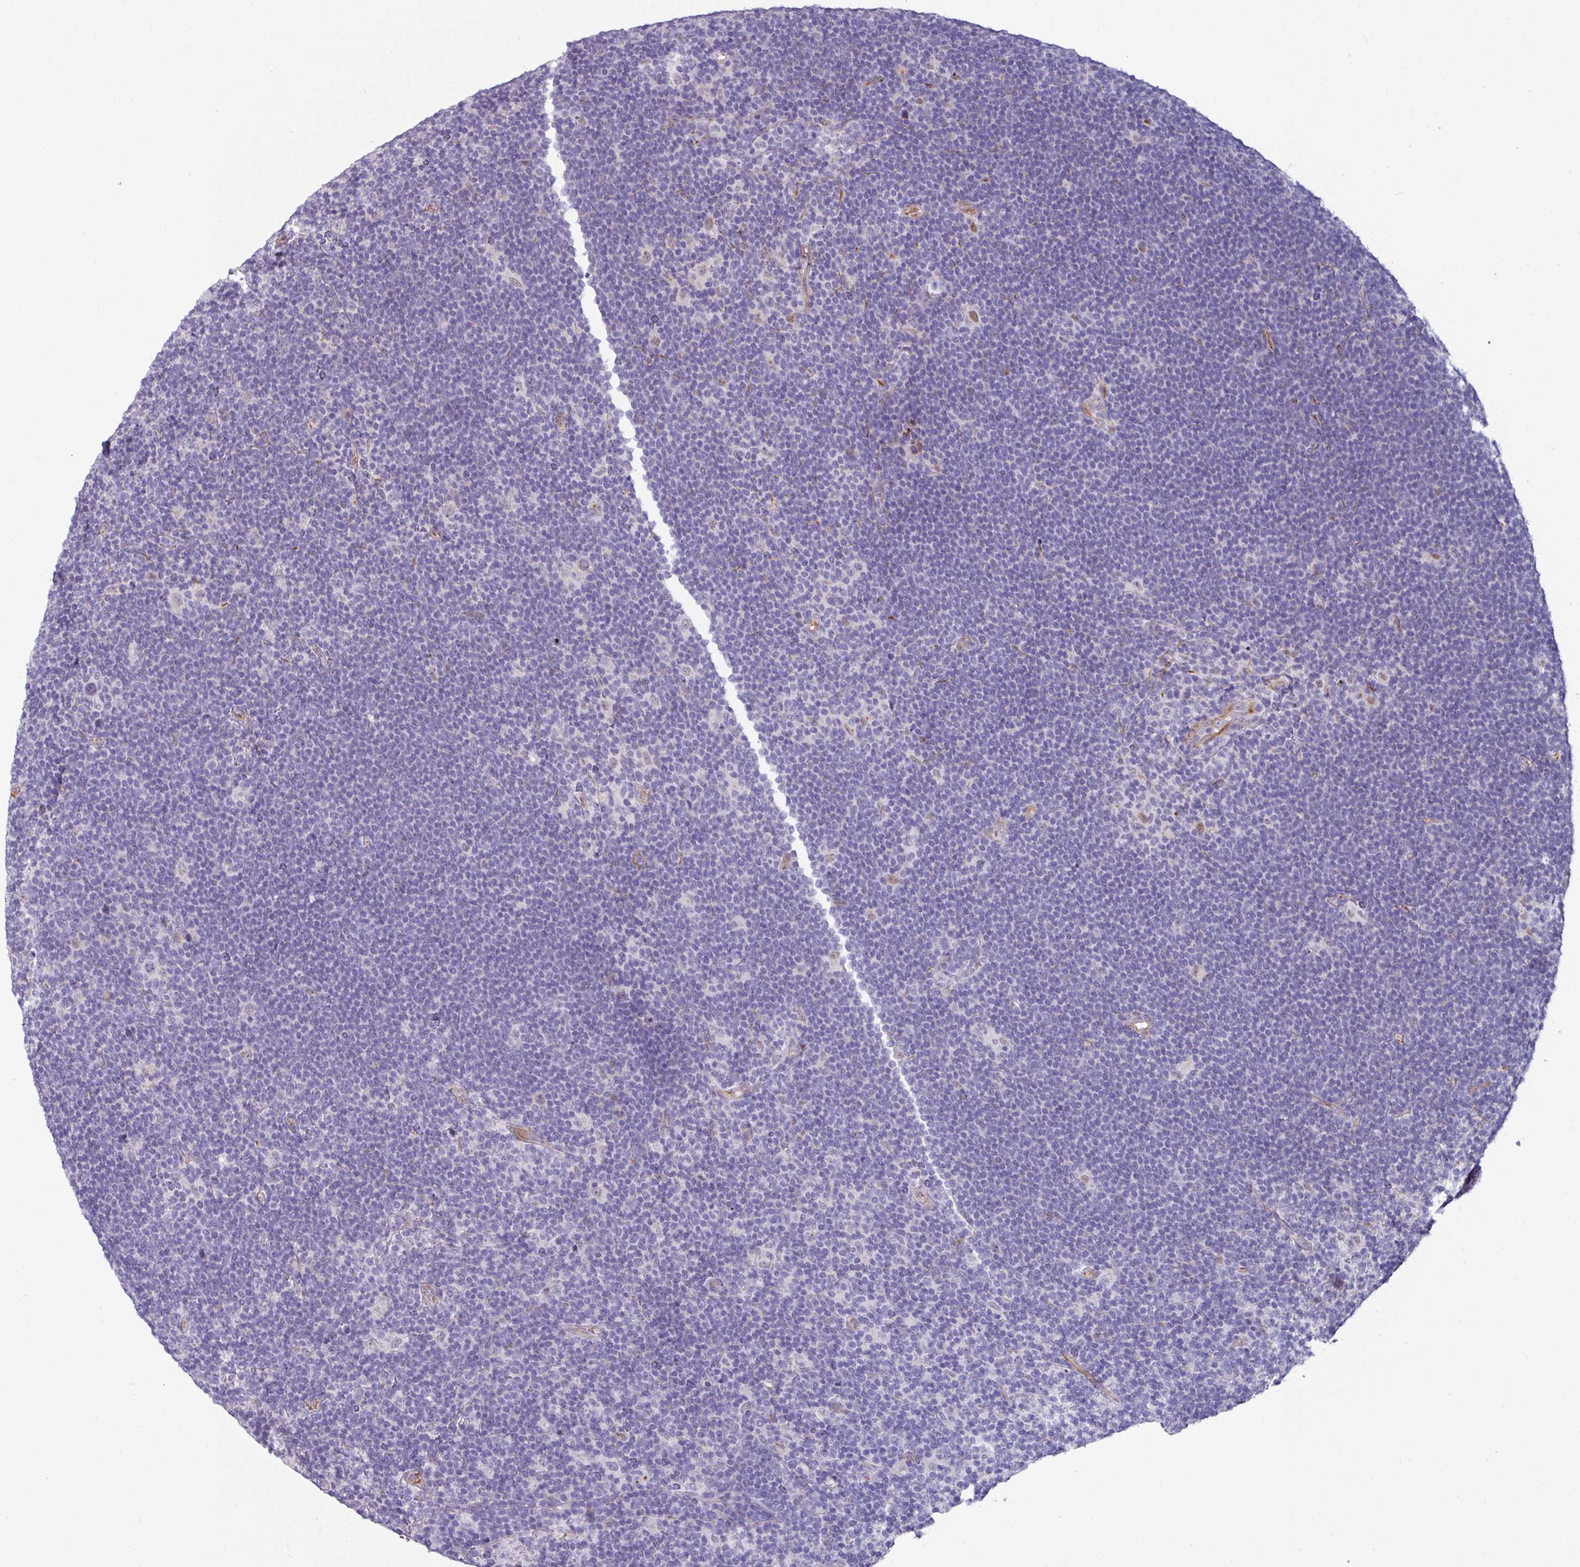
{"staining": {"intensity": "negative", "quantity": "none", "location": "none"}, "tissue": "lymphoma", "cell_type": "Tumor cells", "image_type": "cancer", "snomed": [{"axis": "morphology", "description": "Hodgkin's disease, NOS"}, {"axis": "topography", "description": "Lymph node"}], "caption": "IHC photomicrograph of human lymphoma stained for a protein (brown), which reveals no staining in tumor cells.", "gene": "EYA3", "patient": {"sex": "female", "age": 57}}